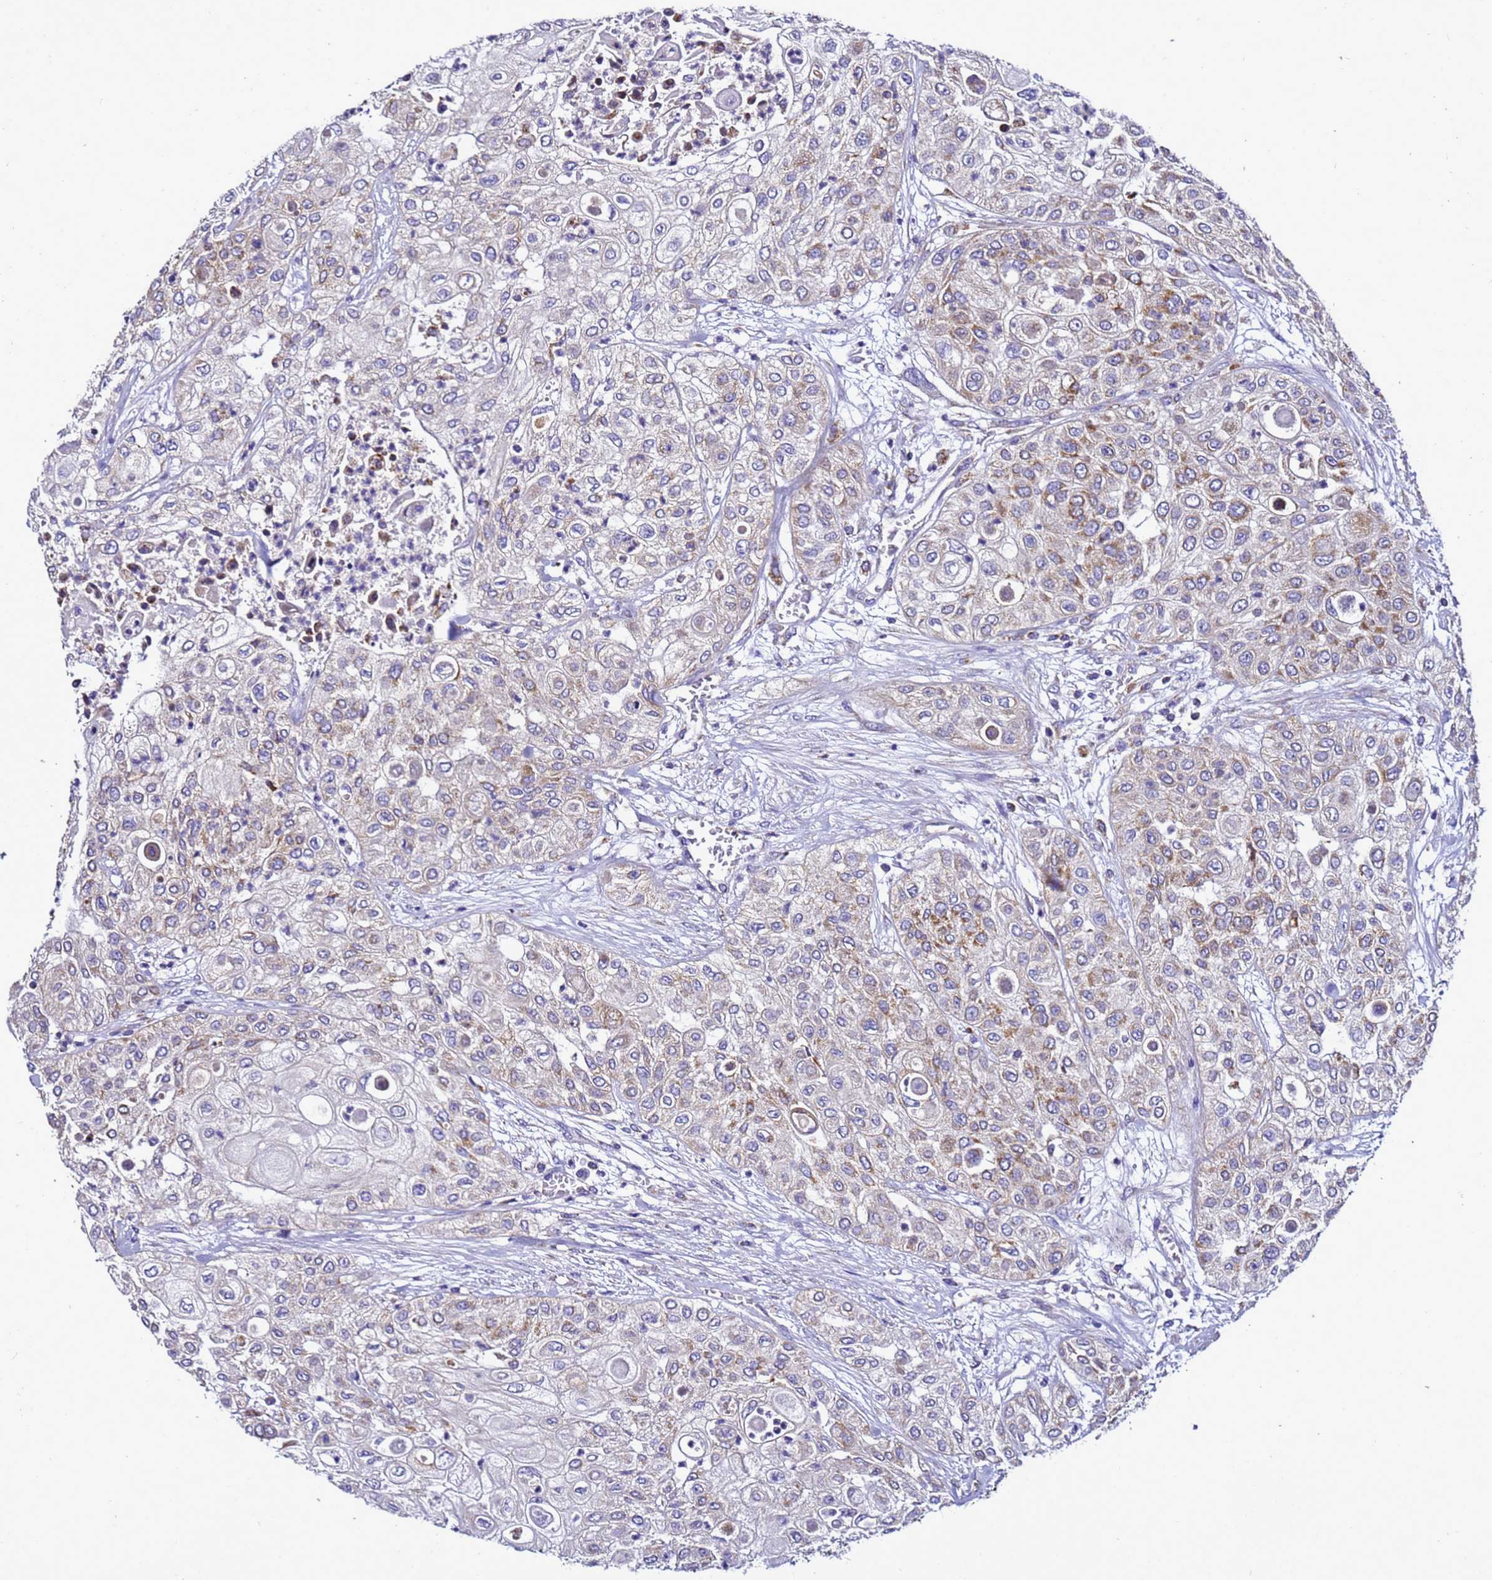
{"staining": {"intensity": "moderate", "quantity": "<25%", "location": "cytoplasmic/membranous"}, "tissue": "urothelial cancer", "cell_type": "Tumor cells", "image_type": "cancer", "snomed": [{"axis": "morphology", "description": "Urothelial carcinoma, High grade"}, {"axis": "topography", "description": "Urinary bladder"}], "caption": "Tumor cells display low levels of moderate cytoplasmic/membranous positivity in approximately <25% of cells in high-grade urothelial carcinoma. (DAB IHC, brown staining for protein, blue staining for nuclei).", "gene": "HIGD2A", "patient": {"sex": "female", "age": 79}}